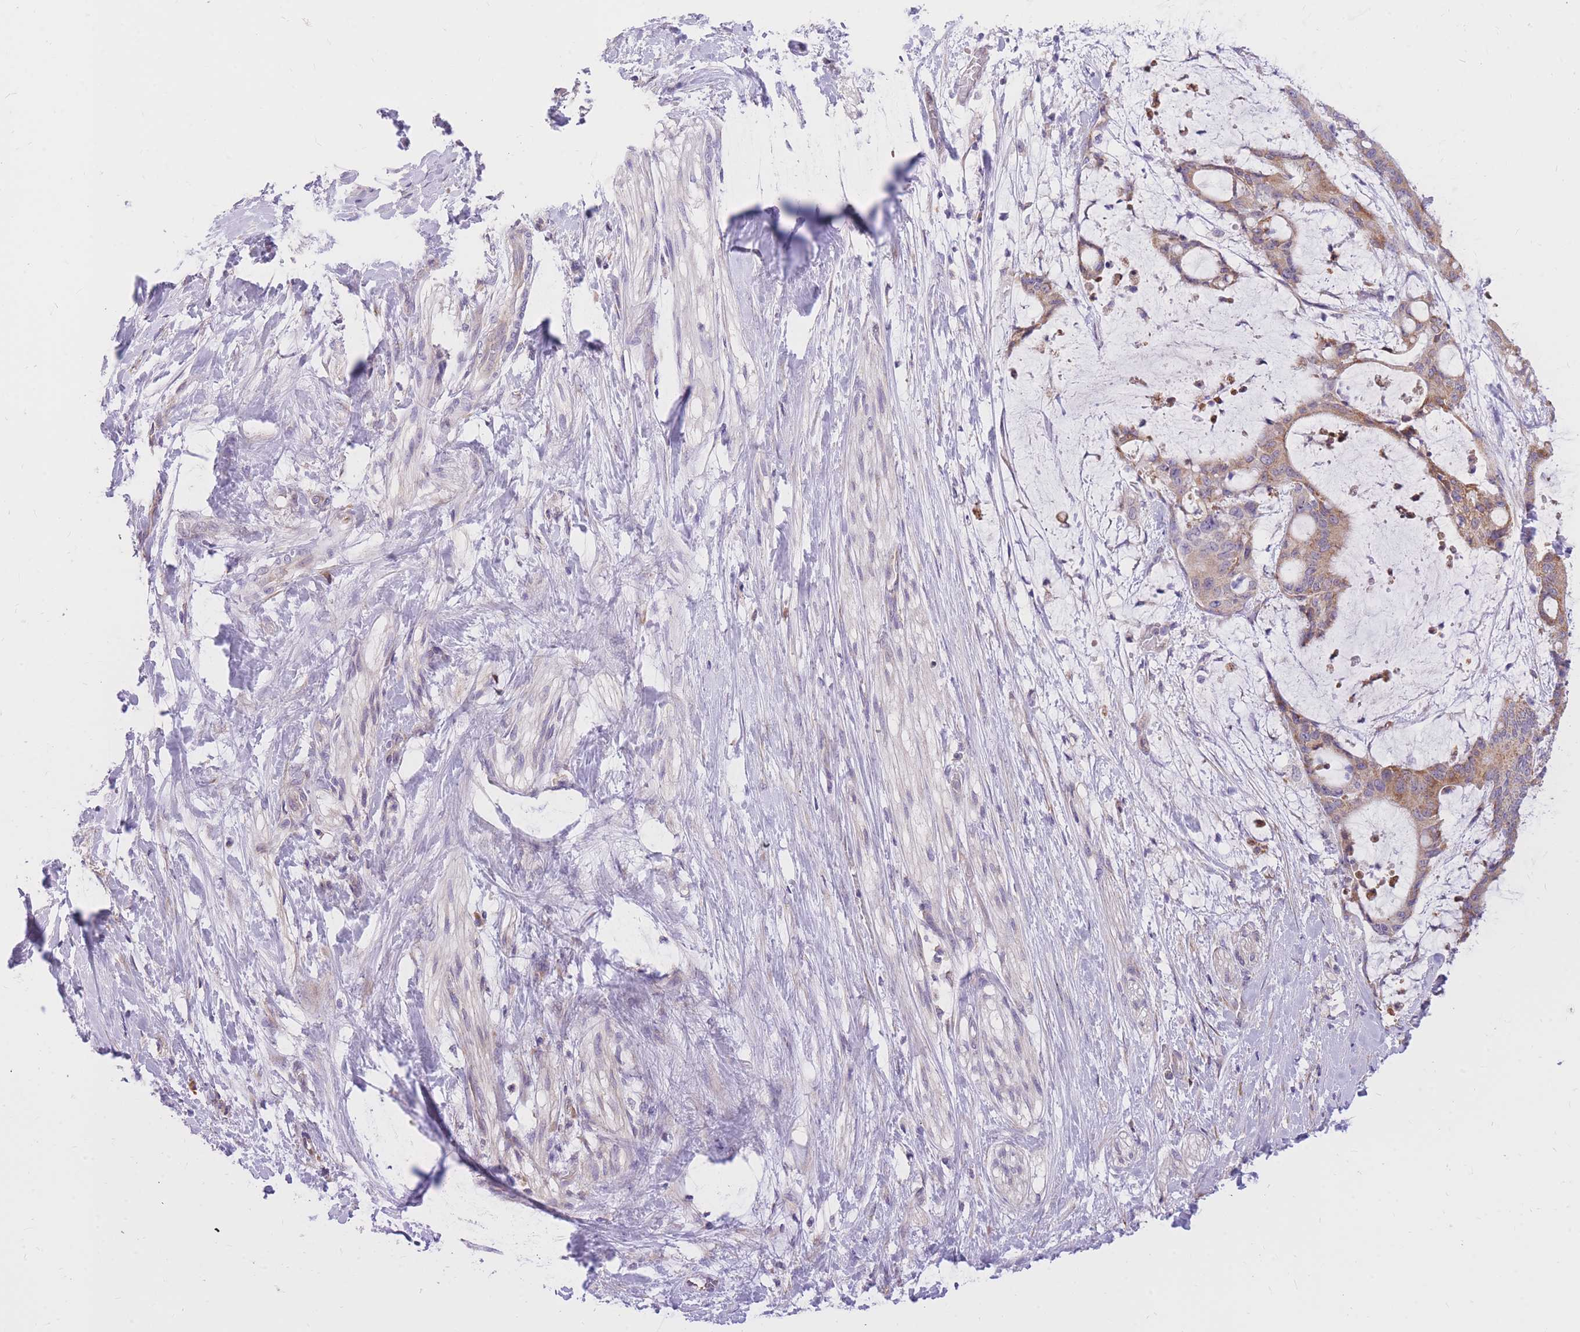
{"staining": {"intensity": "moderate", "quantity": ">75%", "location": "cytoplasmic/membranous"}, "tissue": "liver cancer", "cell_type": "Tumor cells", "image_type": "cancer", "snomed": [{"axis": "morphology", "description": "Normal tissue, NOS"}, {"axis": "morphology", "description": "Cholangiocarcinoma"}, {"axis": "topography", "description": "Liver"}, {"axis": "topography", "description": "Peripheral nerve tissue"}], "caption": "Moderate cytoplasmic/membranous expression for a protein is seen in about >75% of tumor cells of liver cancer using IHC.", "gene": "TOPAZ1", "patient": {"sex": "female", "age": 73}}